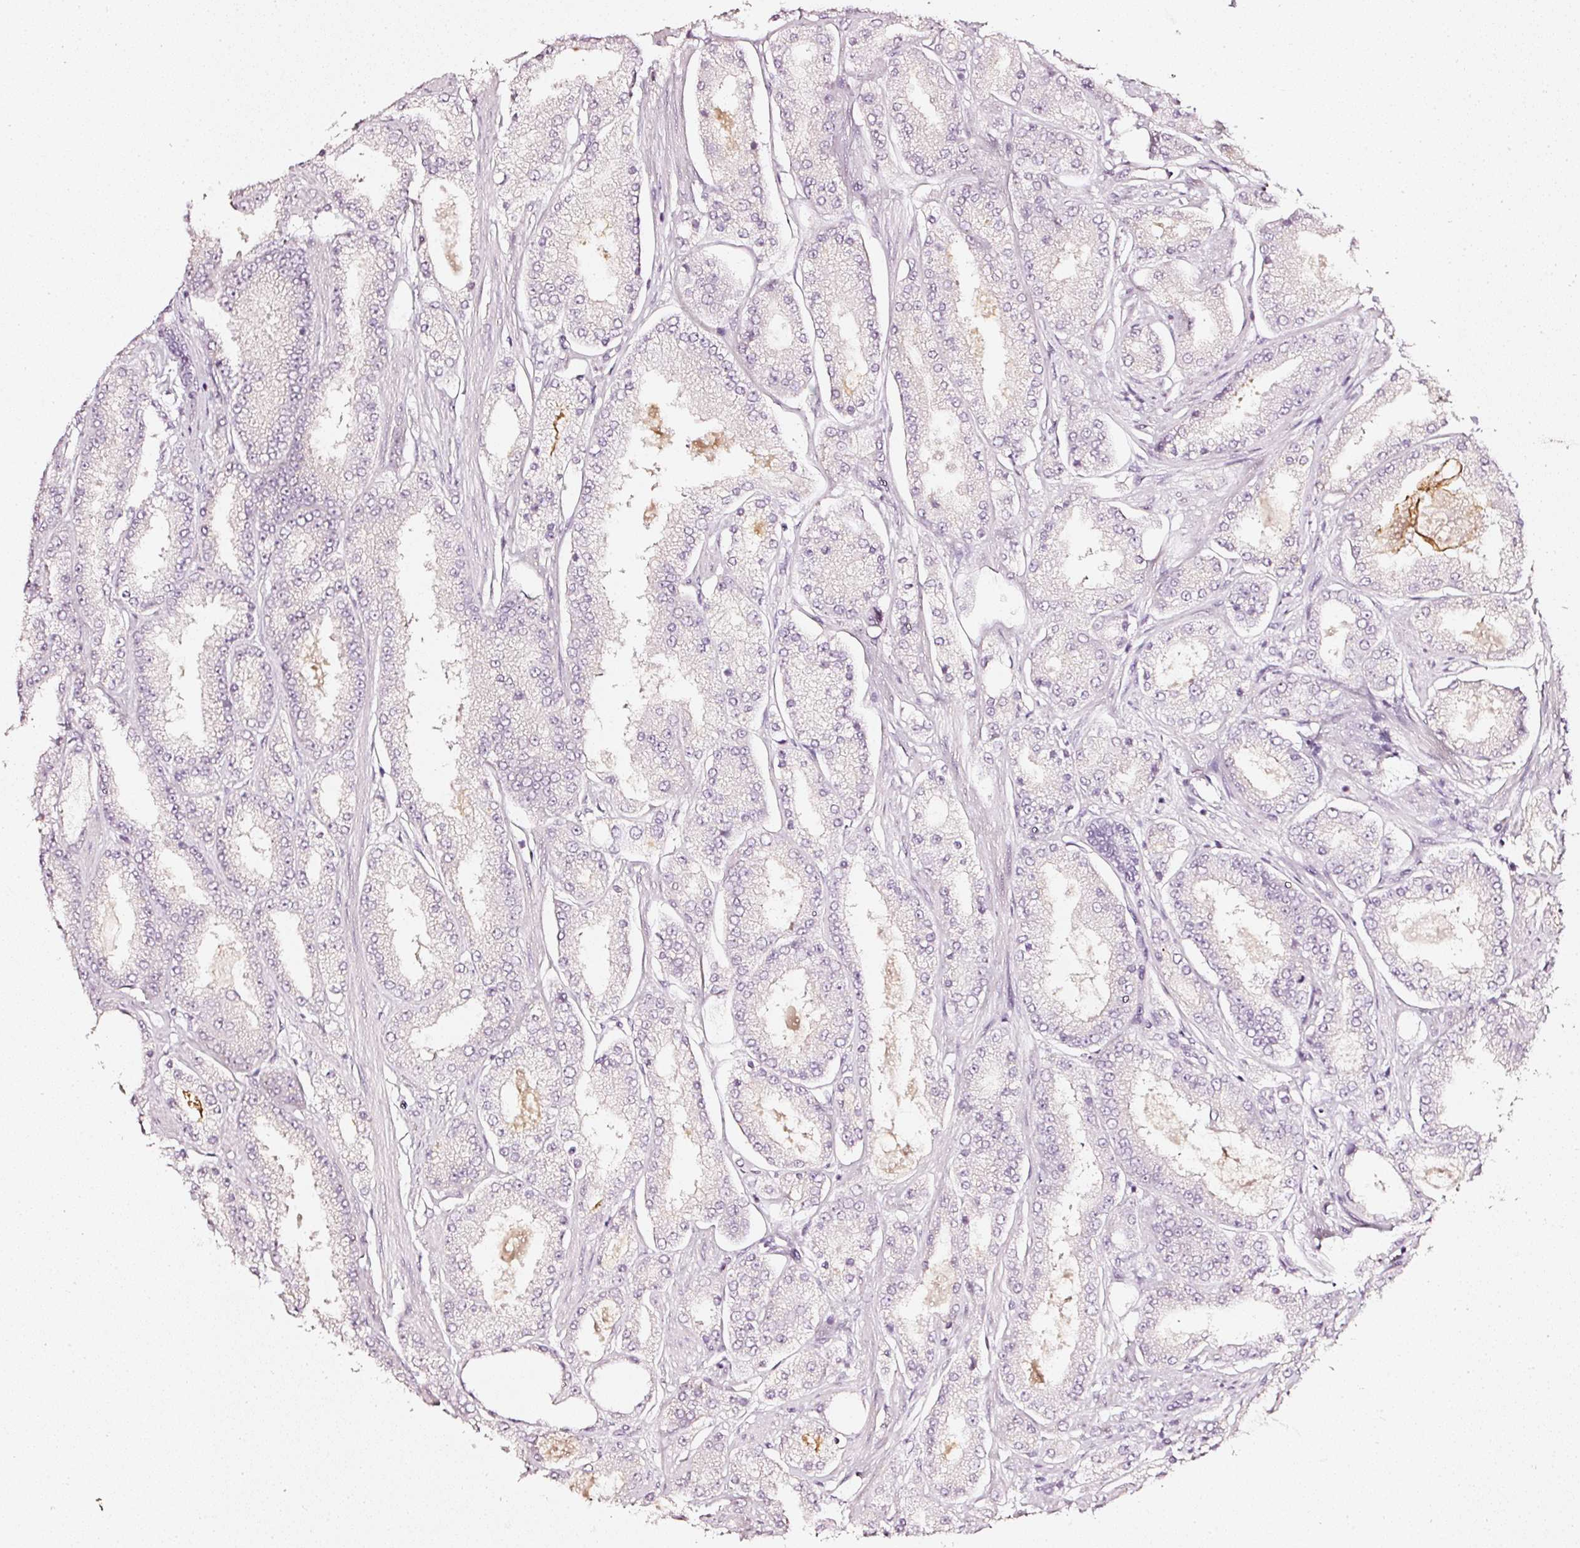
{"staining": {"intensity": "negative", "quantity": "none", "location": "none"}, "tissue": "prostate cancer", "cell_type": "Tumor cells", "image_type": "cancer", "snomed": [{"axis": "morphology", "description": "Adenocarcinoma, High grade"}, {"axis": "topography", "description": "Prostate"}], "caption": "A high-resolution micrograph shows immunohistochemistry (IHC) staining of prostate high-grade adenocarcinoma, which displays no significant expression in tumor cells. Brightfield microscopy of immunohistochemistry (IHC) stained with DAB (3,3'-diaminobenzidine) (brown) and hematoxylin (blue), captured at high magnification.", "gene": "CNP", "patient": {"sex": "male", "age": 69}}